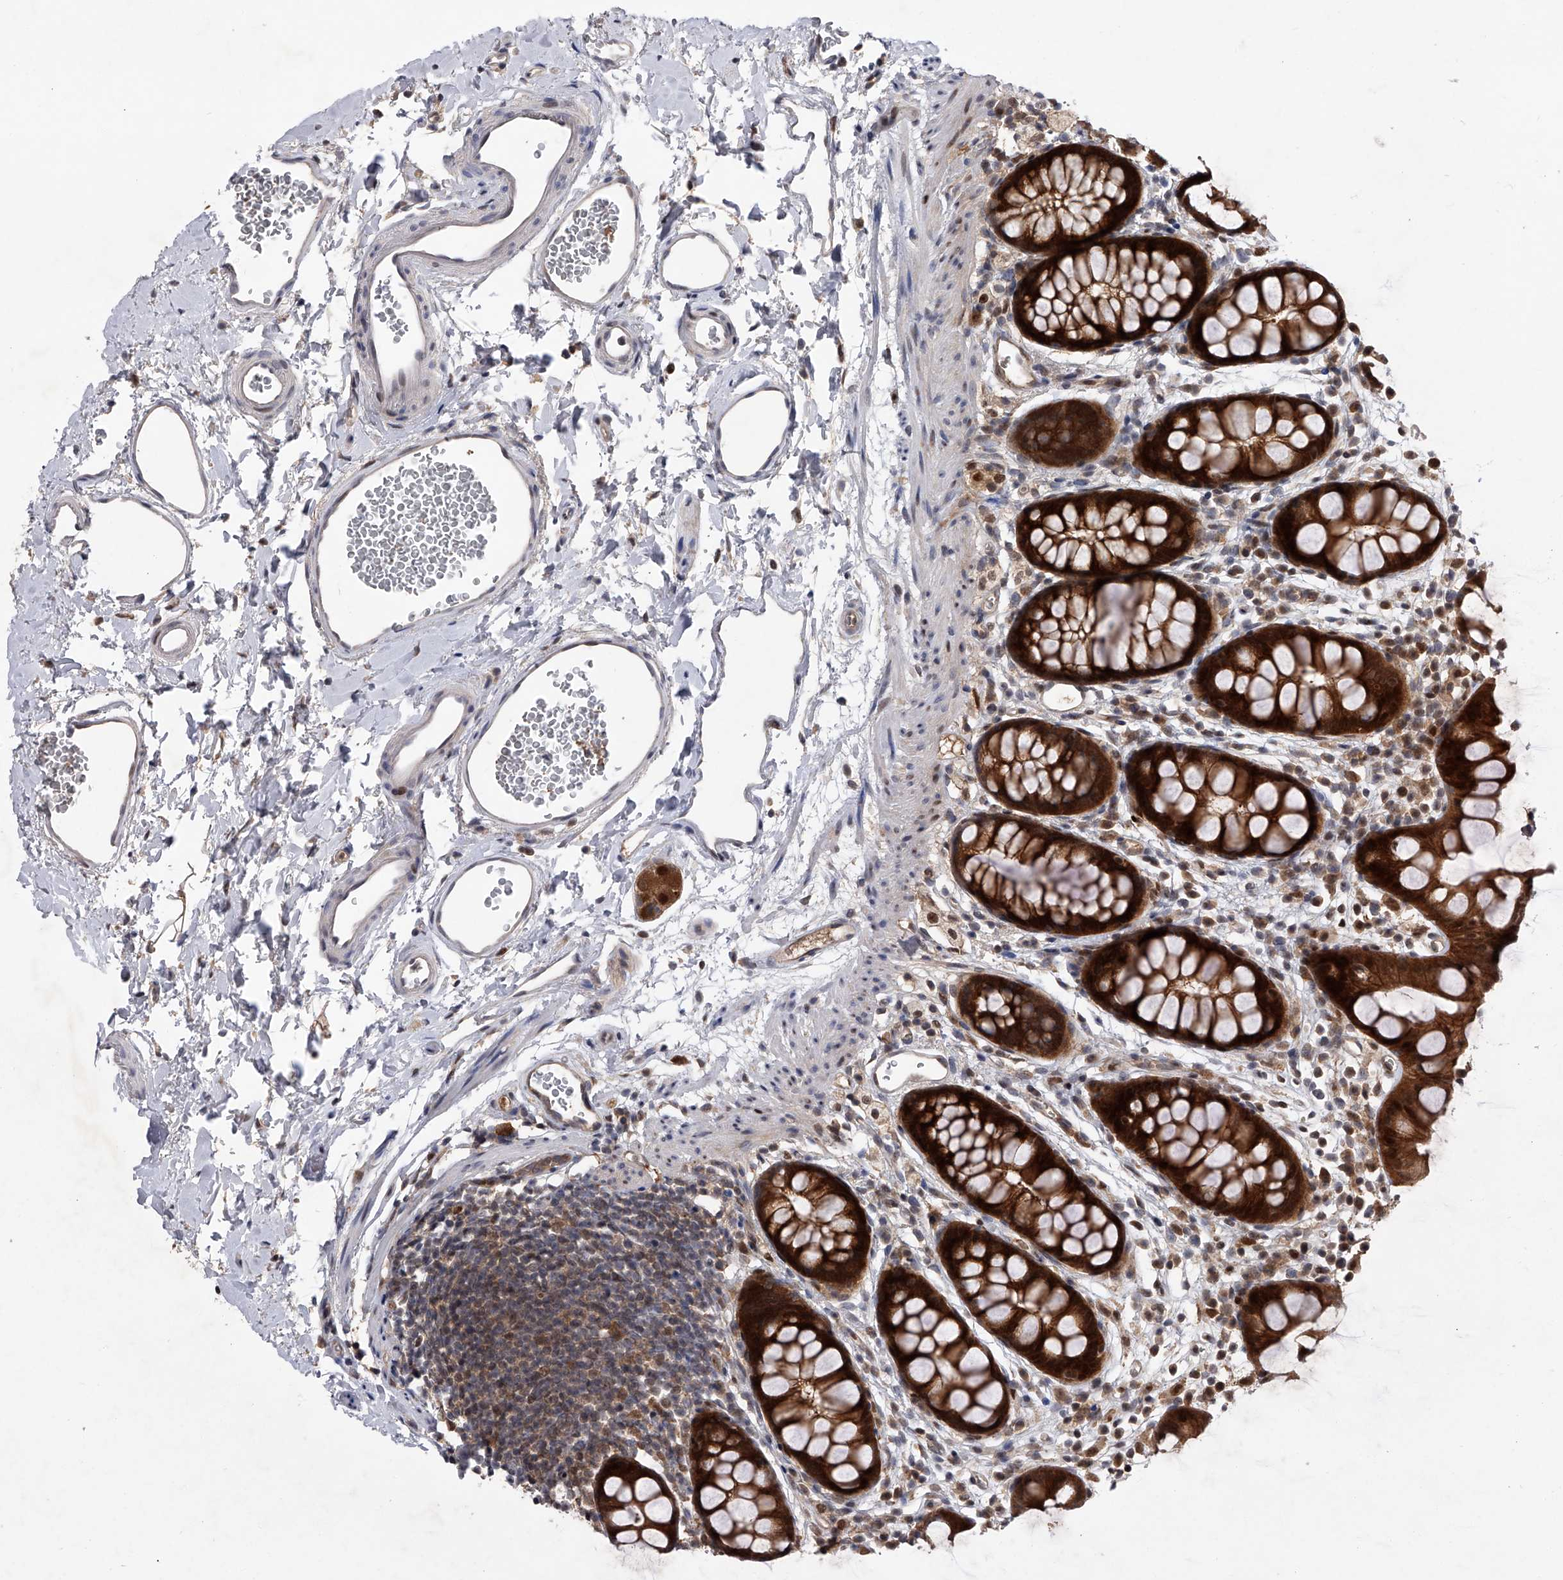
{"staining": {"intensity": "strong", "quantity": ">75%", "location": "cytoplasmic/membranous,nuclear"}, "tissue": "rectum", "cell_type": "Glandular cells", "image_type": "normal", "snomed": [{"axis": "morphology", "description": "Normal tissue, NOS"}, {"axis": "topography", "description": "Rectum"}], "caption": "Rectum was stained to show a protein in brown. There is high levels of strong cytoplasmic/membranous,nuclear positivity in approximately >75% of glandular cells. (DAB IHC, brown staining for protein, blue staining for nuclei).", "gene": "RWDD2A", "patient": {"sex": "female", "age": 65}}